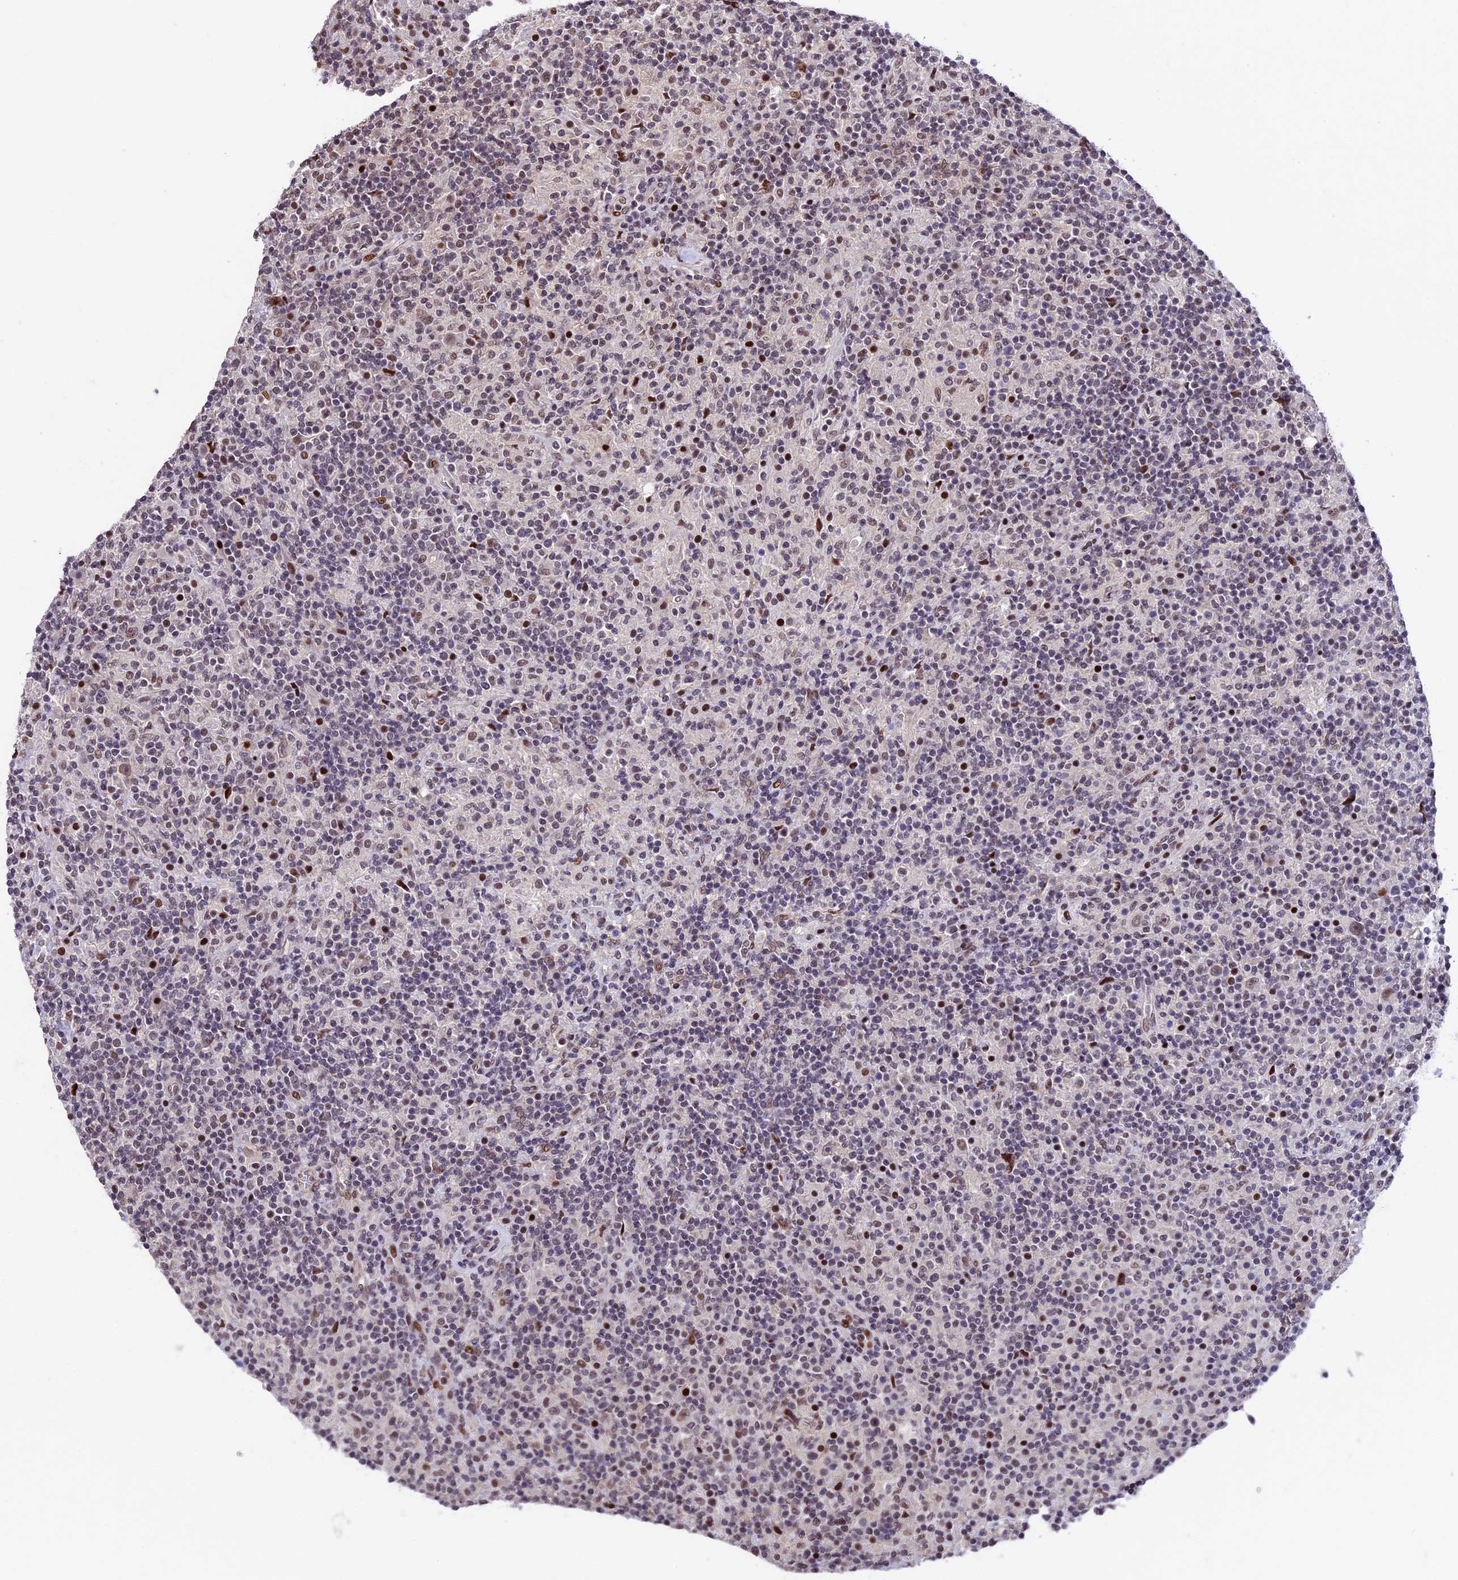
{"staining": {"intensity": "weak", "quantity": ">75%", "location": "nuclear"}, "tissue": "lymphoma", "cell_type": "Tumor cells", "image_type": "cancer", "snomed": [{"axis": "morphology", "description": "Hodgkin's disease, NOS"}, {"axis": "topography", "description": "Lymph node"}], "caption": "A low amount of weak nuclear positivity is seen in approximately >75% of tumor cells in Hodgkin's disease tissue.", "gene": "TCP11L2", "patient": {"sex": "male", "age": 70}}